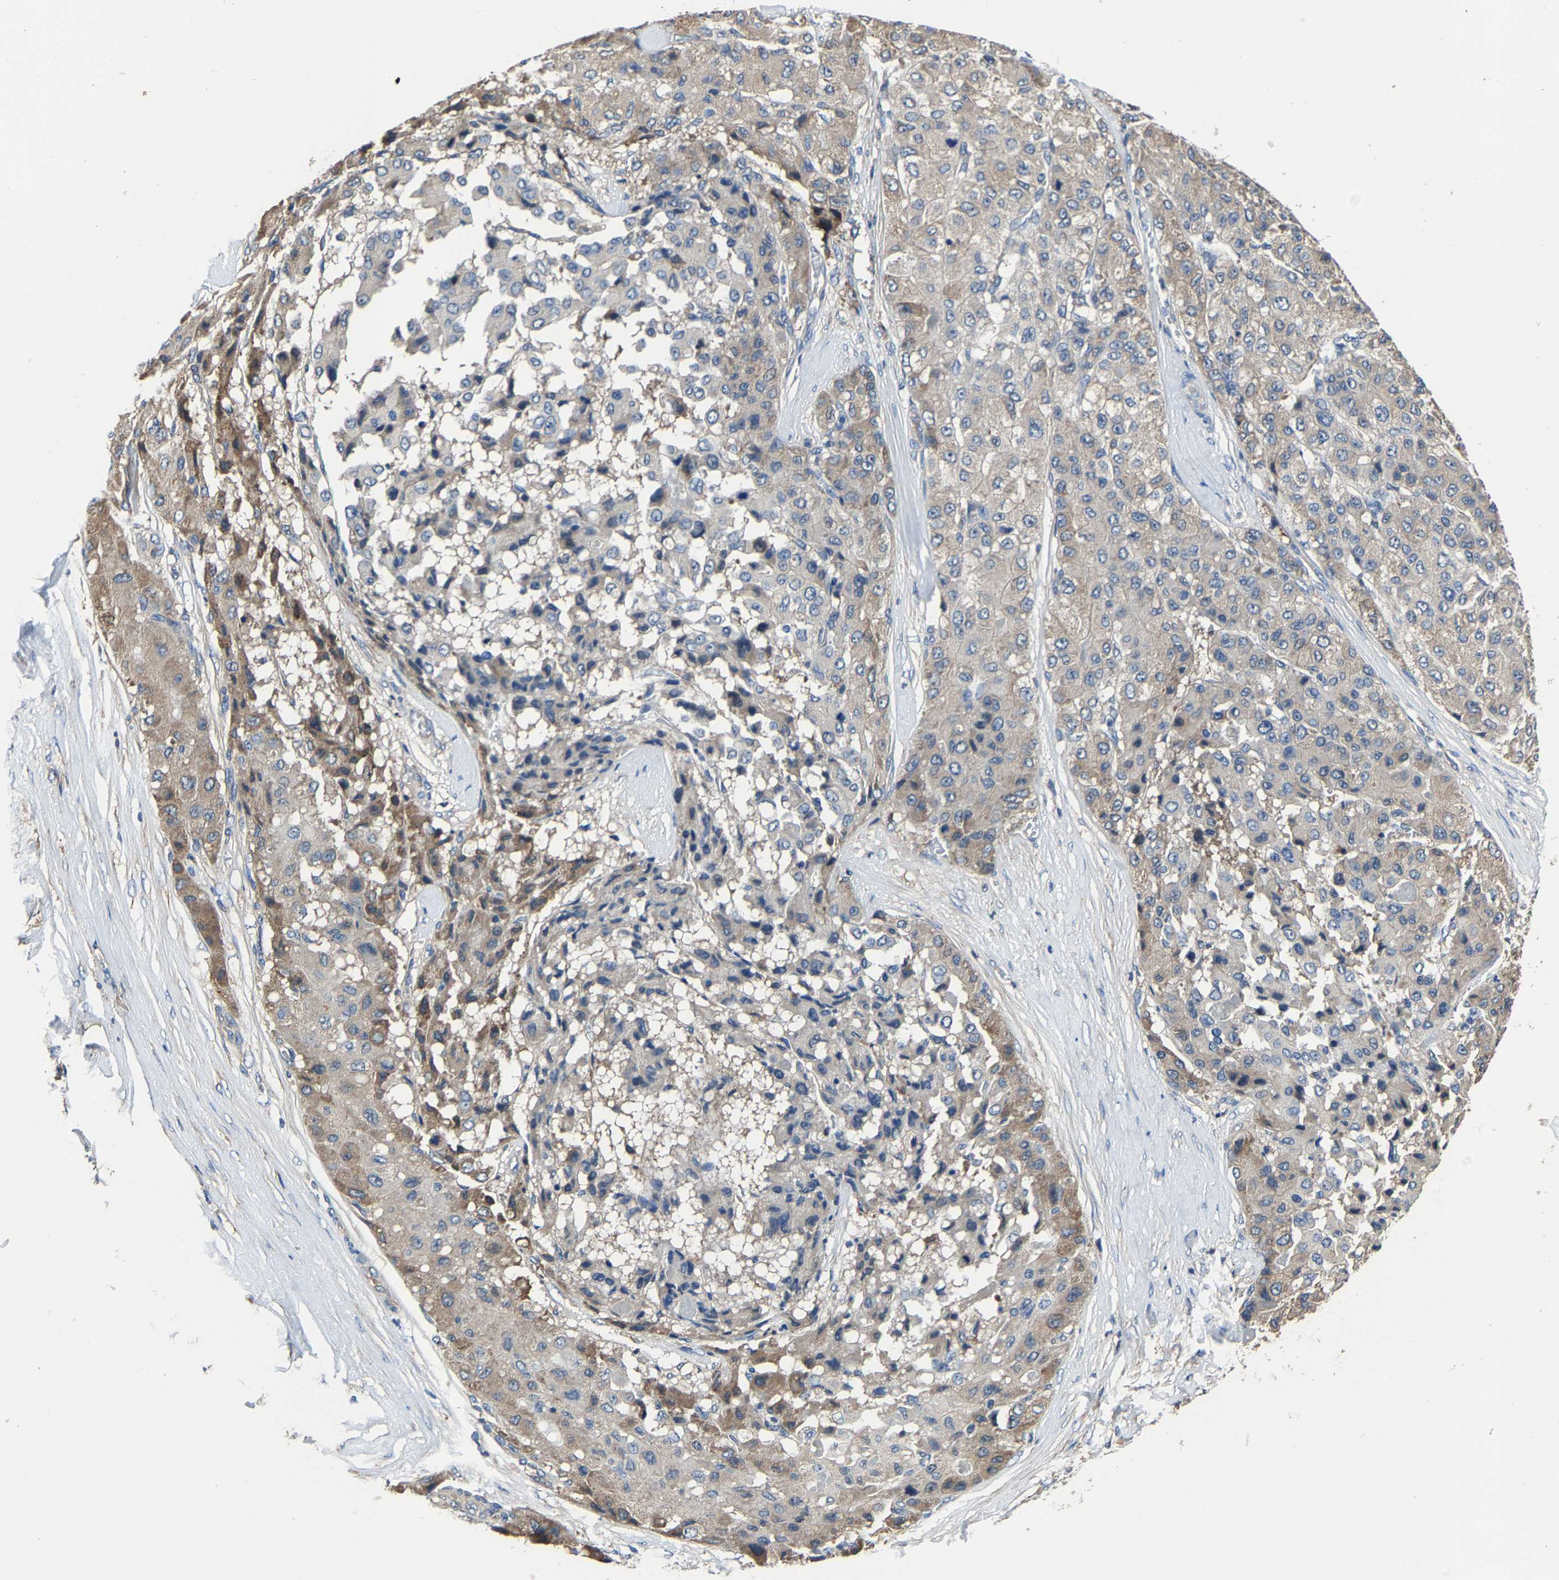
{"staining": {"intensity": "weak", "quantity": "<25%", "location": "cytoplasmic/membranous"}, "tissue": "liver cancer", "cell_type": "Tumor cells", "image_type": "cancer", "snomed": [{"axis": "morphology", "description": "Carcinoma, Hepatocellular, NOS"}, {"axis": "topography", "description": "Liver"}], "caption": "The micrograph exhibits no significant staining in tumor cells of liver cancer.", "gene": "STRBP", "patient": {"sex": "male", "age": 80}}